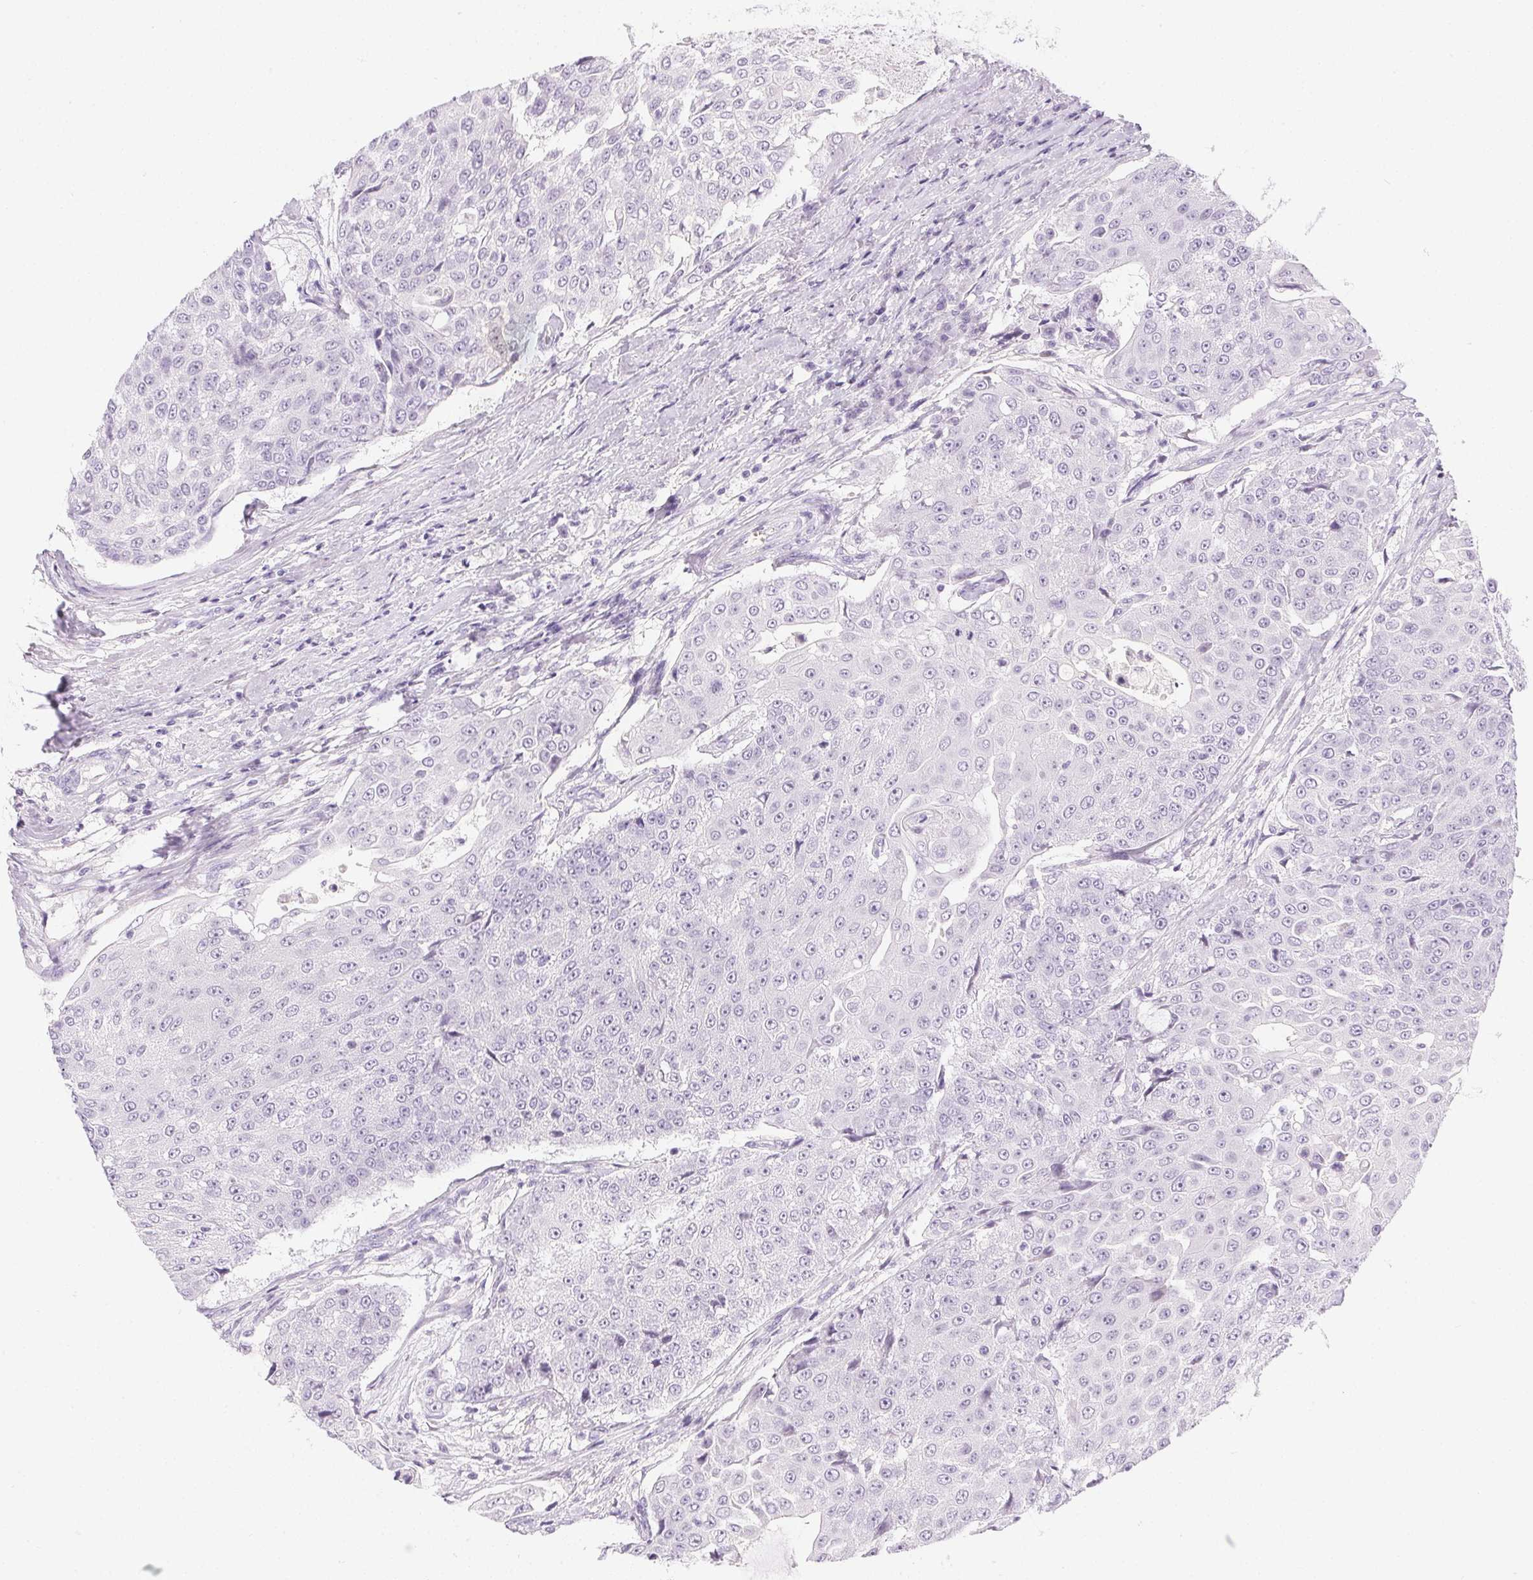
{"staining": {"intensity": "negative", "quantity": "none", "location": "none"}, "tissue": "urothelial cancer", "cell_type": "Tumor cells", "image_type": "cancer", "snomed": [{"axis": "morphology", "description": "Urothelial carcinoma, High grade"}, {"axis": "topography", "description": "Urinary bladder"}], "caption": "Photomicrograph shows no protein positivity in tumor cells of urothelial cancer tissue. (Stains: DAB immunohistochemistry (IHC) with hematoxylin counter stain, Microscopy: brightfield microscopy at high magnification).", "gene": "PPY", "patient": {"sex": "female", "age": 63}}